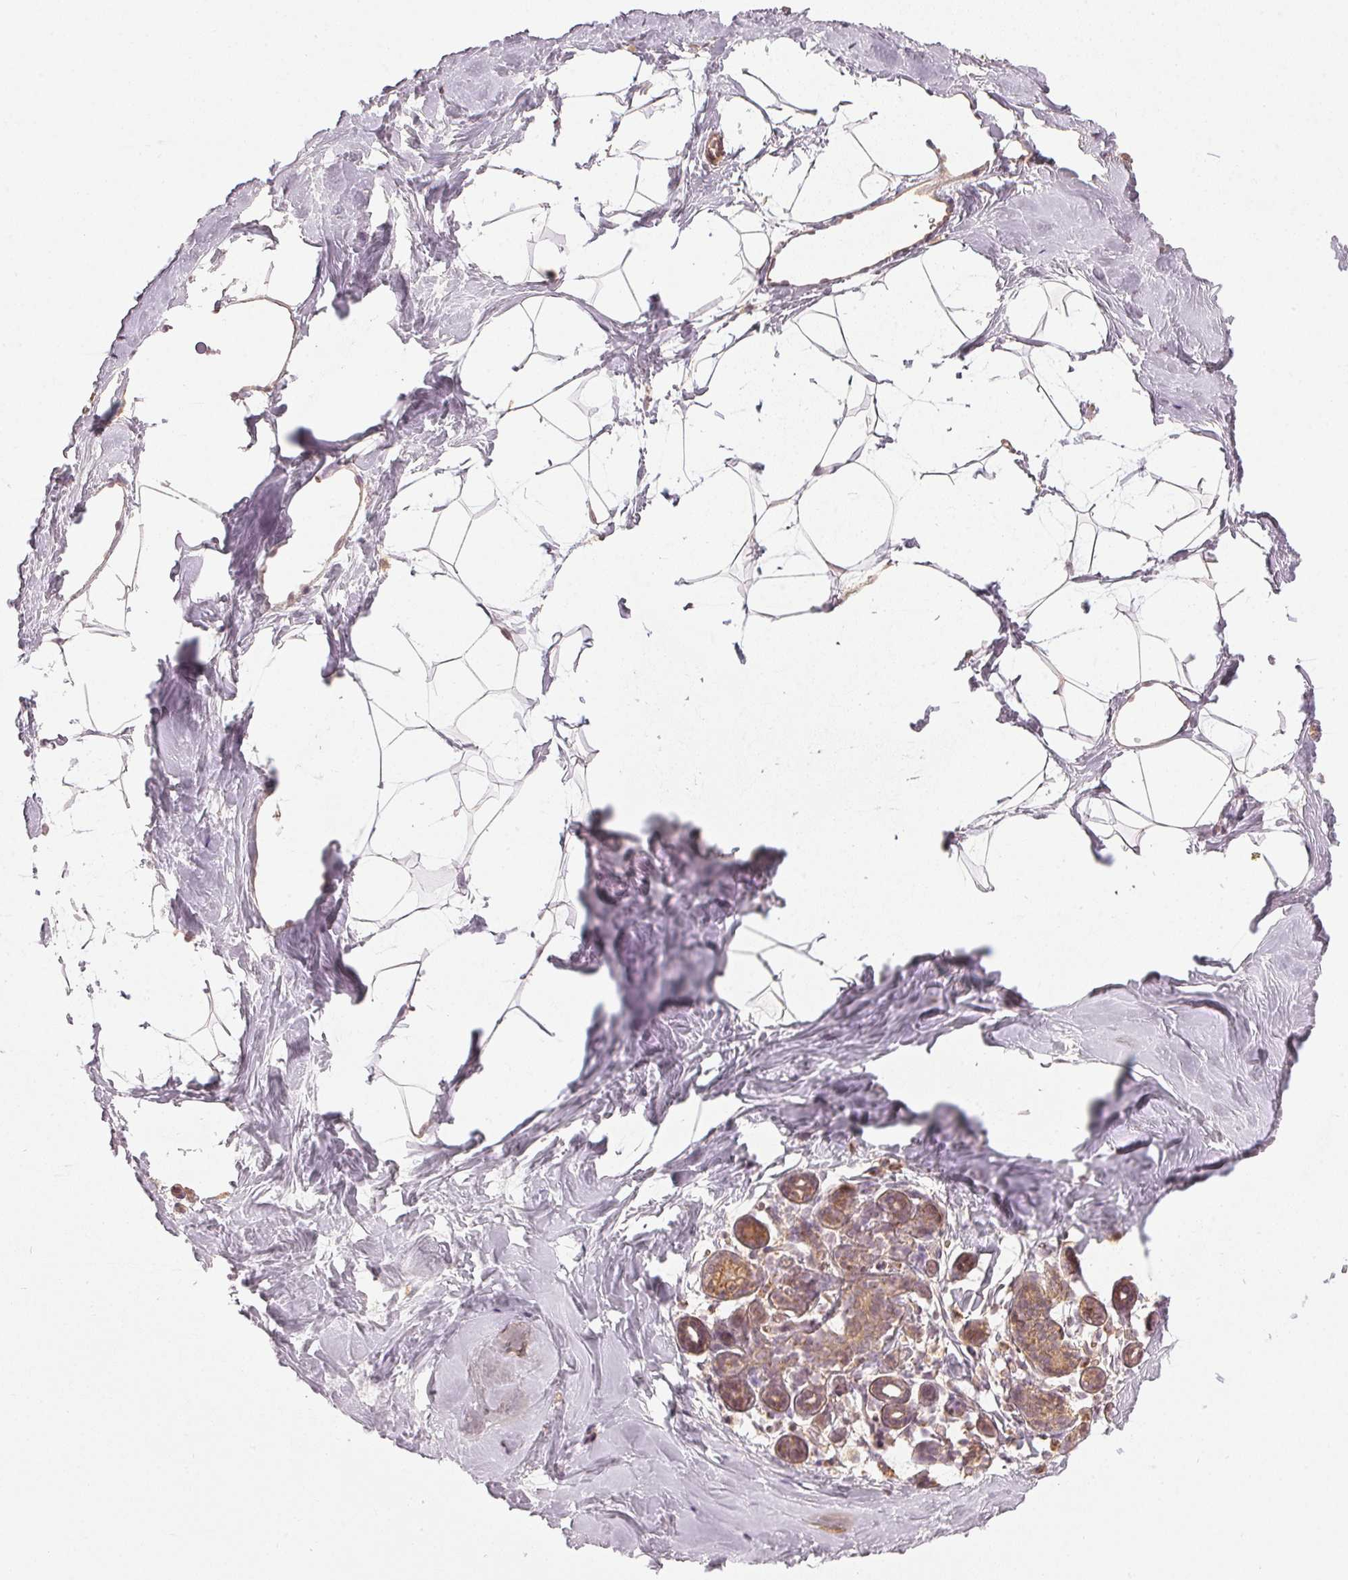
{"staining": {"intensity": "negative", "quantity": "none", "location": "none"}, "tissue": "breast", "cell_type": "Adipocytes", "image_type": "normal", "snomed": [{"axis": "morphology", "description": "Normal tissue, NOS"}, {"axis": "topography", "description": "Breast"}], "caption": "Immunohistochemistry photomicrograph of benign breast: human breast stained with DAB (3,3'-diaminobenzidine) shows no significant protein positivity in adipocytes. Brightfield microscopy of immunohistochemistry stained with DAB (3,3'-diaminobenzidine) (brown) and hematoxylin (blue), captured at high magnification.", "gene": "NADK2", "patient": {"sex": "female", "age": 32}}